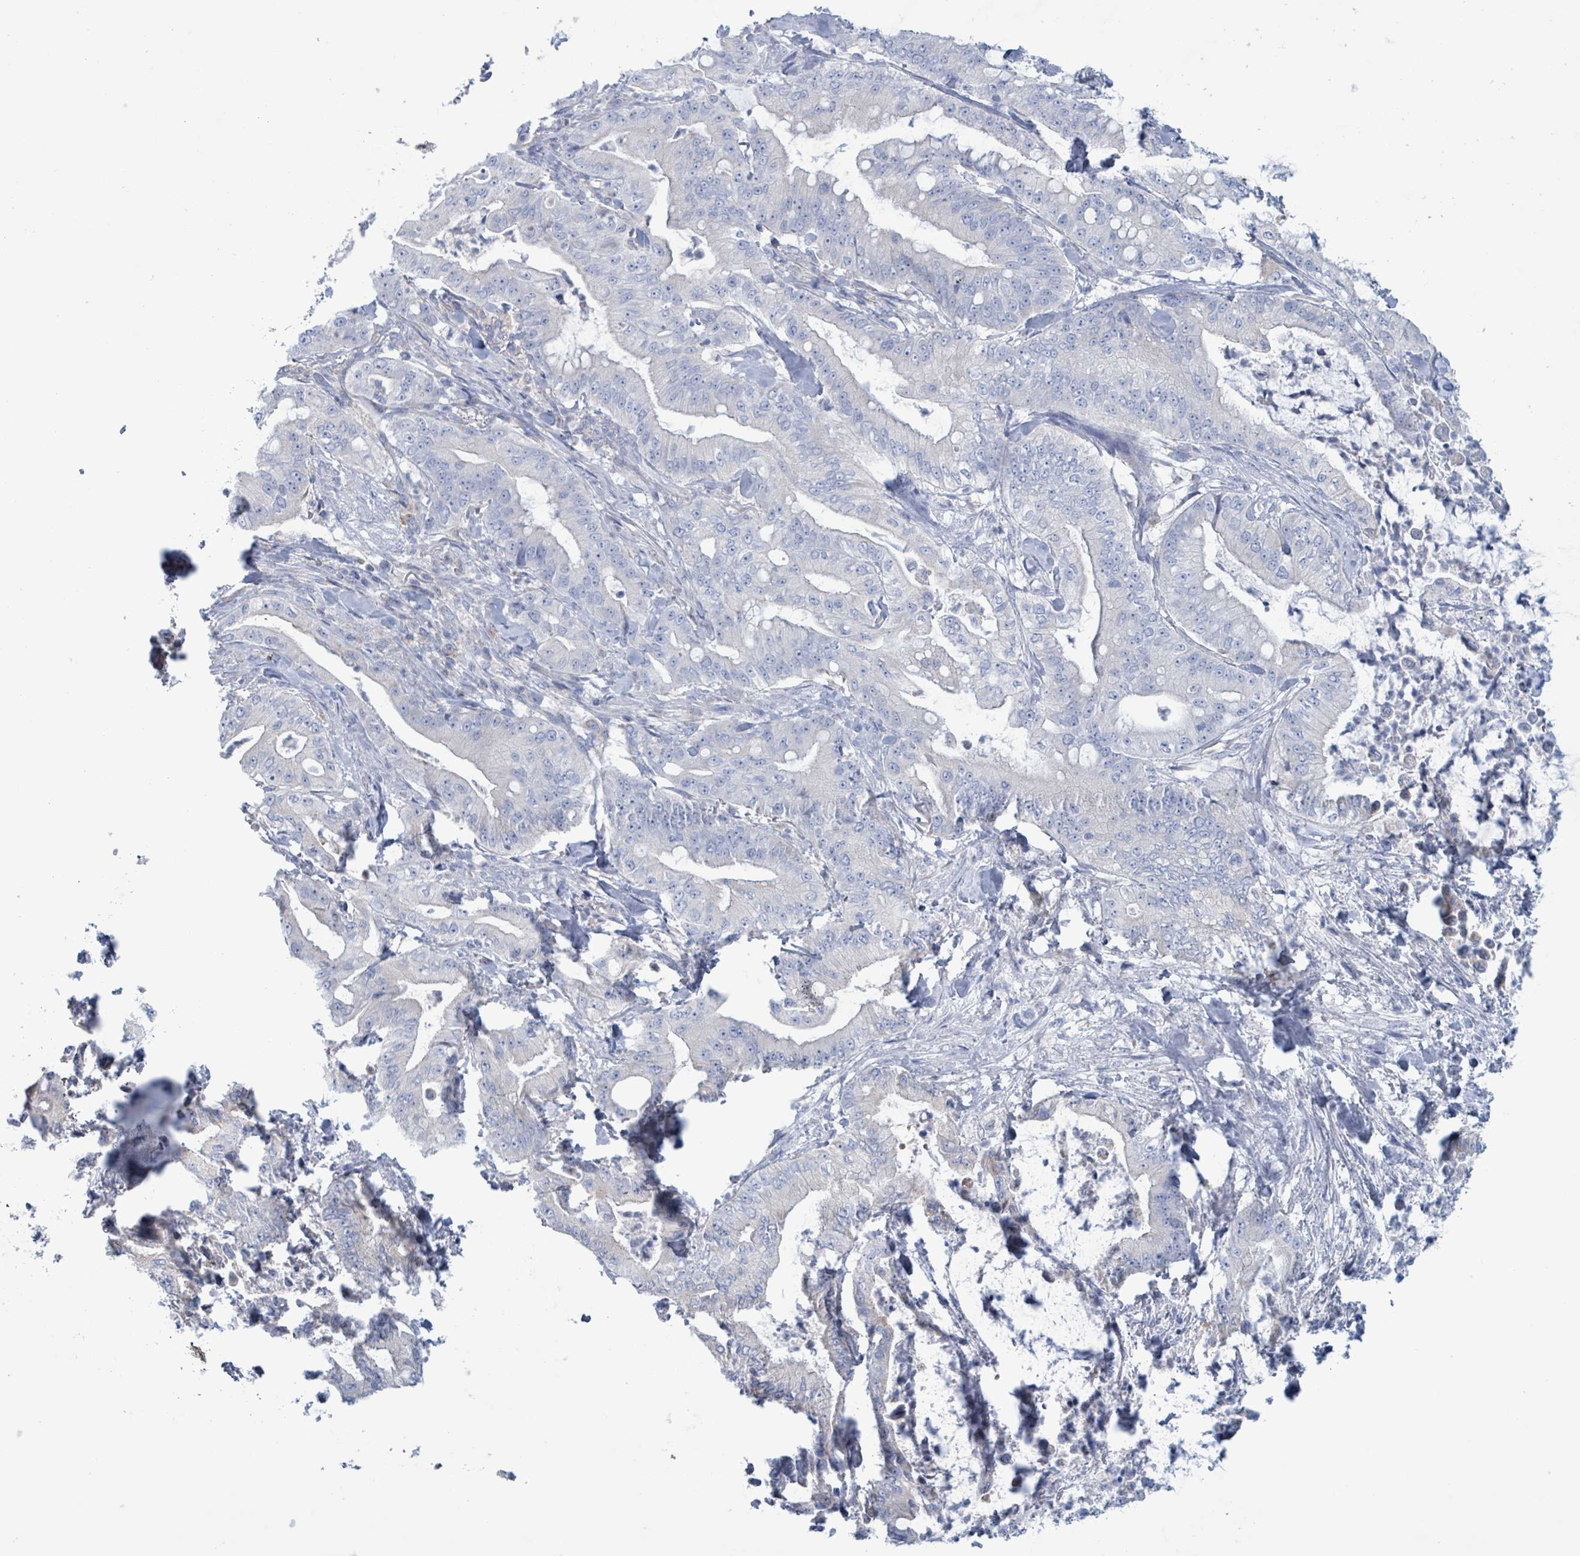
{"staining": {"intensity": "negative", "quantity": "none", "location": "none"}, "tissue": "pancreatic cancer", "cell_type": "Tumor cells", "image_type": "cancer", "snomed": [{"axis": "morphology", "description": "Adenocarcinoma, NOS"}, {"axis": "topography", "description": "Pancreas"}], "caption": "IHC of human adenocarcinoma (pancreatic) displays no positivity in tumor cells.", "gene": "AKR1C4", "patient": {"sex": "male", "age": 71}}